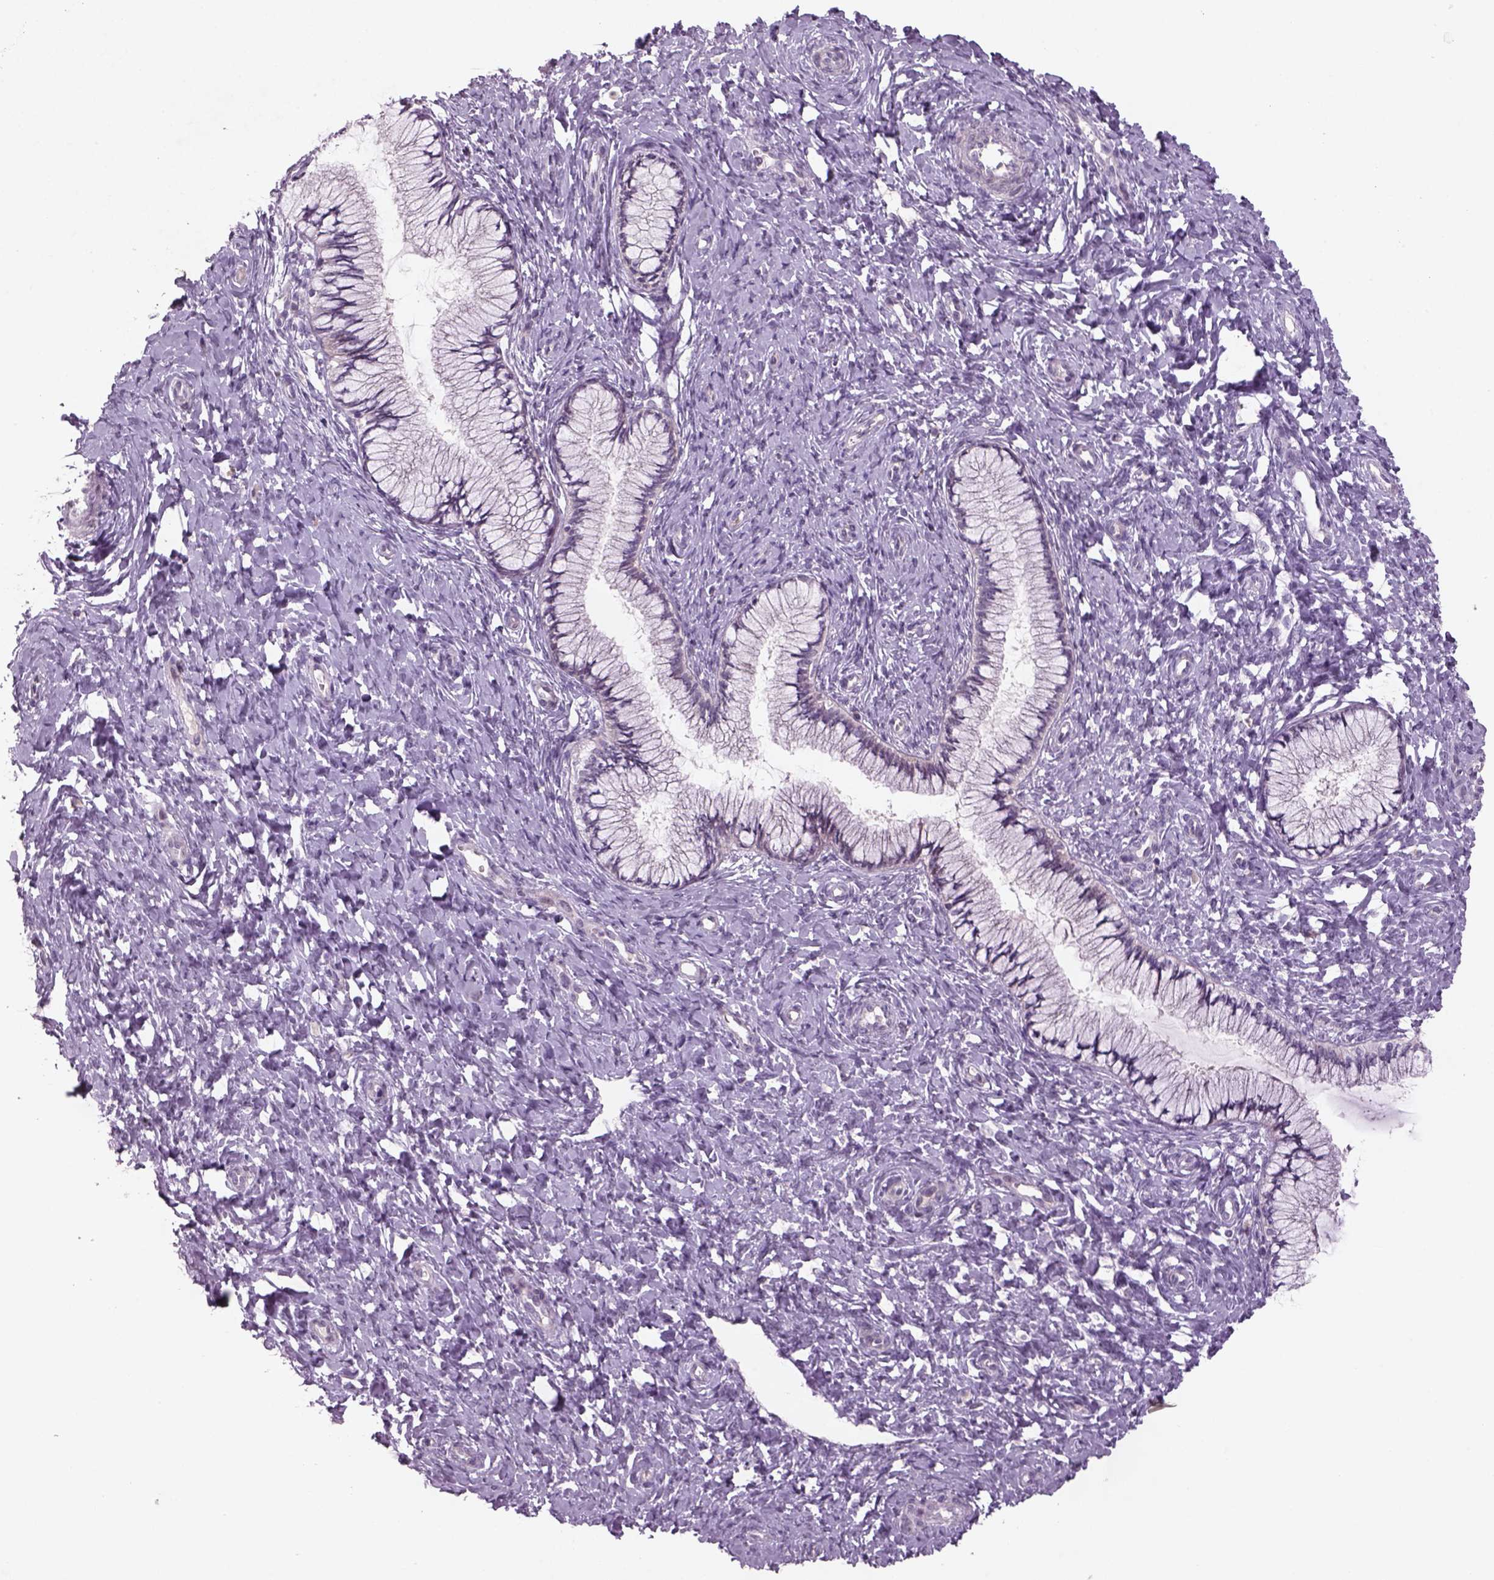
{"staining": {"intensity": "negative", "quantity": "none", "location": "none"}, "tissue": "cervix", "cell_type": "Glandular cells", "image_type": "normal", "snomed": [{"axis": "morphology", "description": "Normal tissue, NOS"}, {"axis": "topography", "description": "Cervix"}], "caption": "High power microscopy photomicrograph of an IHC micrograph of benign cervix, revealing no significant staining in glandular cells.", "gene": "PENK", "patient": {"sex": "female", "age": 37}}